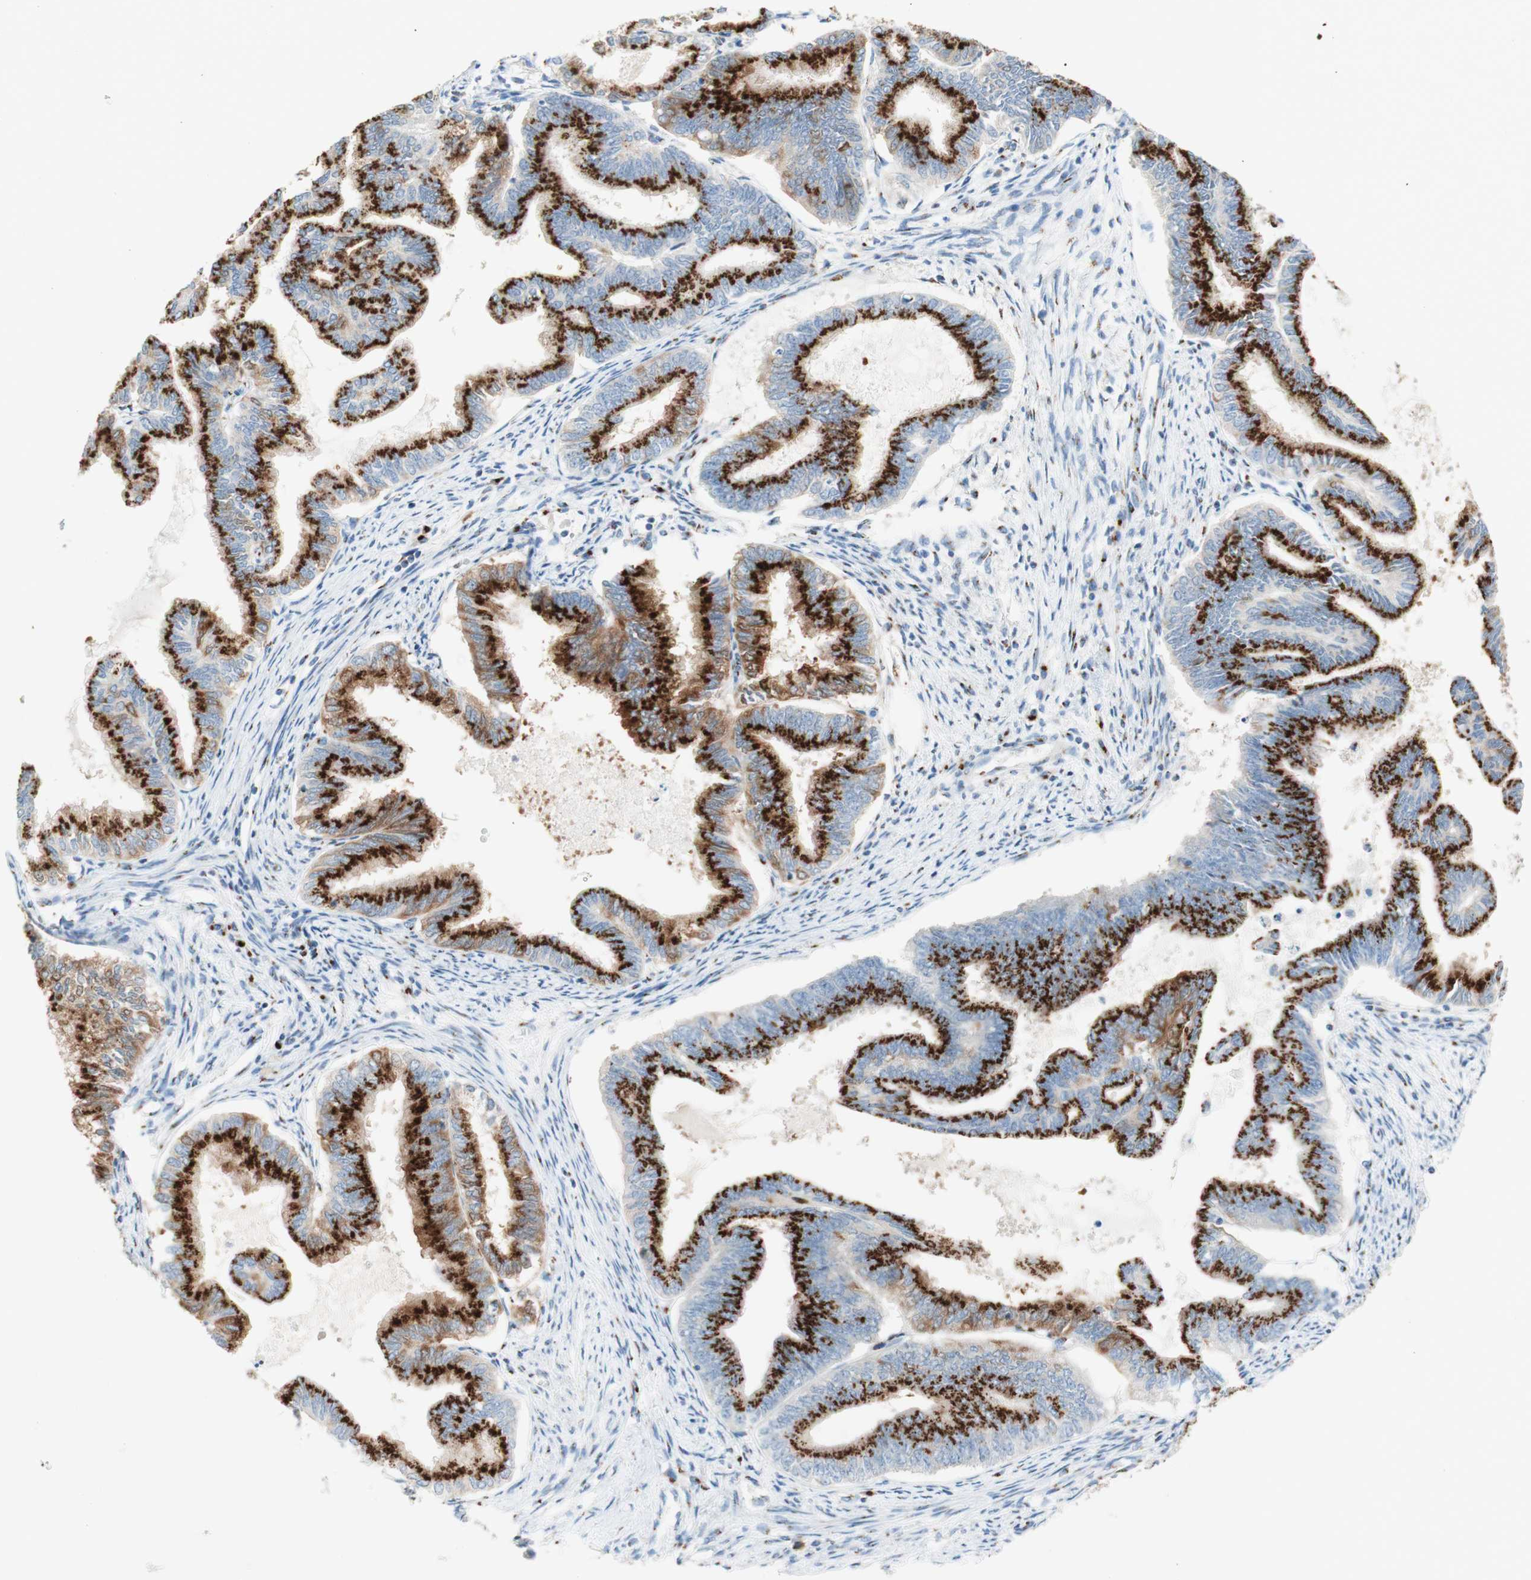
{"staining": {"intensity": "strong", "quantity": ">75%", "location": "cytoplasmic/membranous"}, "tissue": "endometrial cancer", "cell_type": "Tumor cells", "image_type": "cancer", "snomed": [{"axis": "morphology", "description": "Adenocarcinoma, NOS"}, {"axis": "topography", "description": "Endometrium"}], "caption": "Endometrial cancer (adenocarcinoma) was stained to show a protein in brown. There is high levels of strong cytoplasmic/membranous expression in about >75% of tumor cells. Immunohistochemistry stains the protein of interest in brown and the nuclei are stained blue.", "gene": "GOLGB1", "patient": {"sex": "female", "age": 86}}